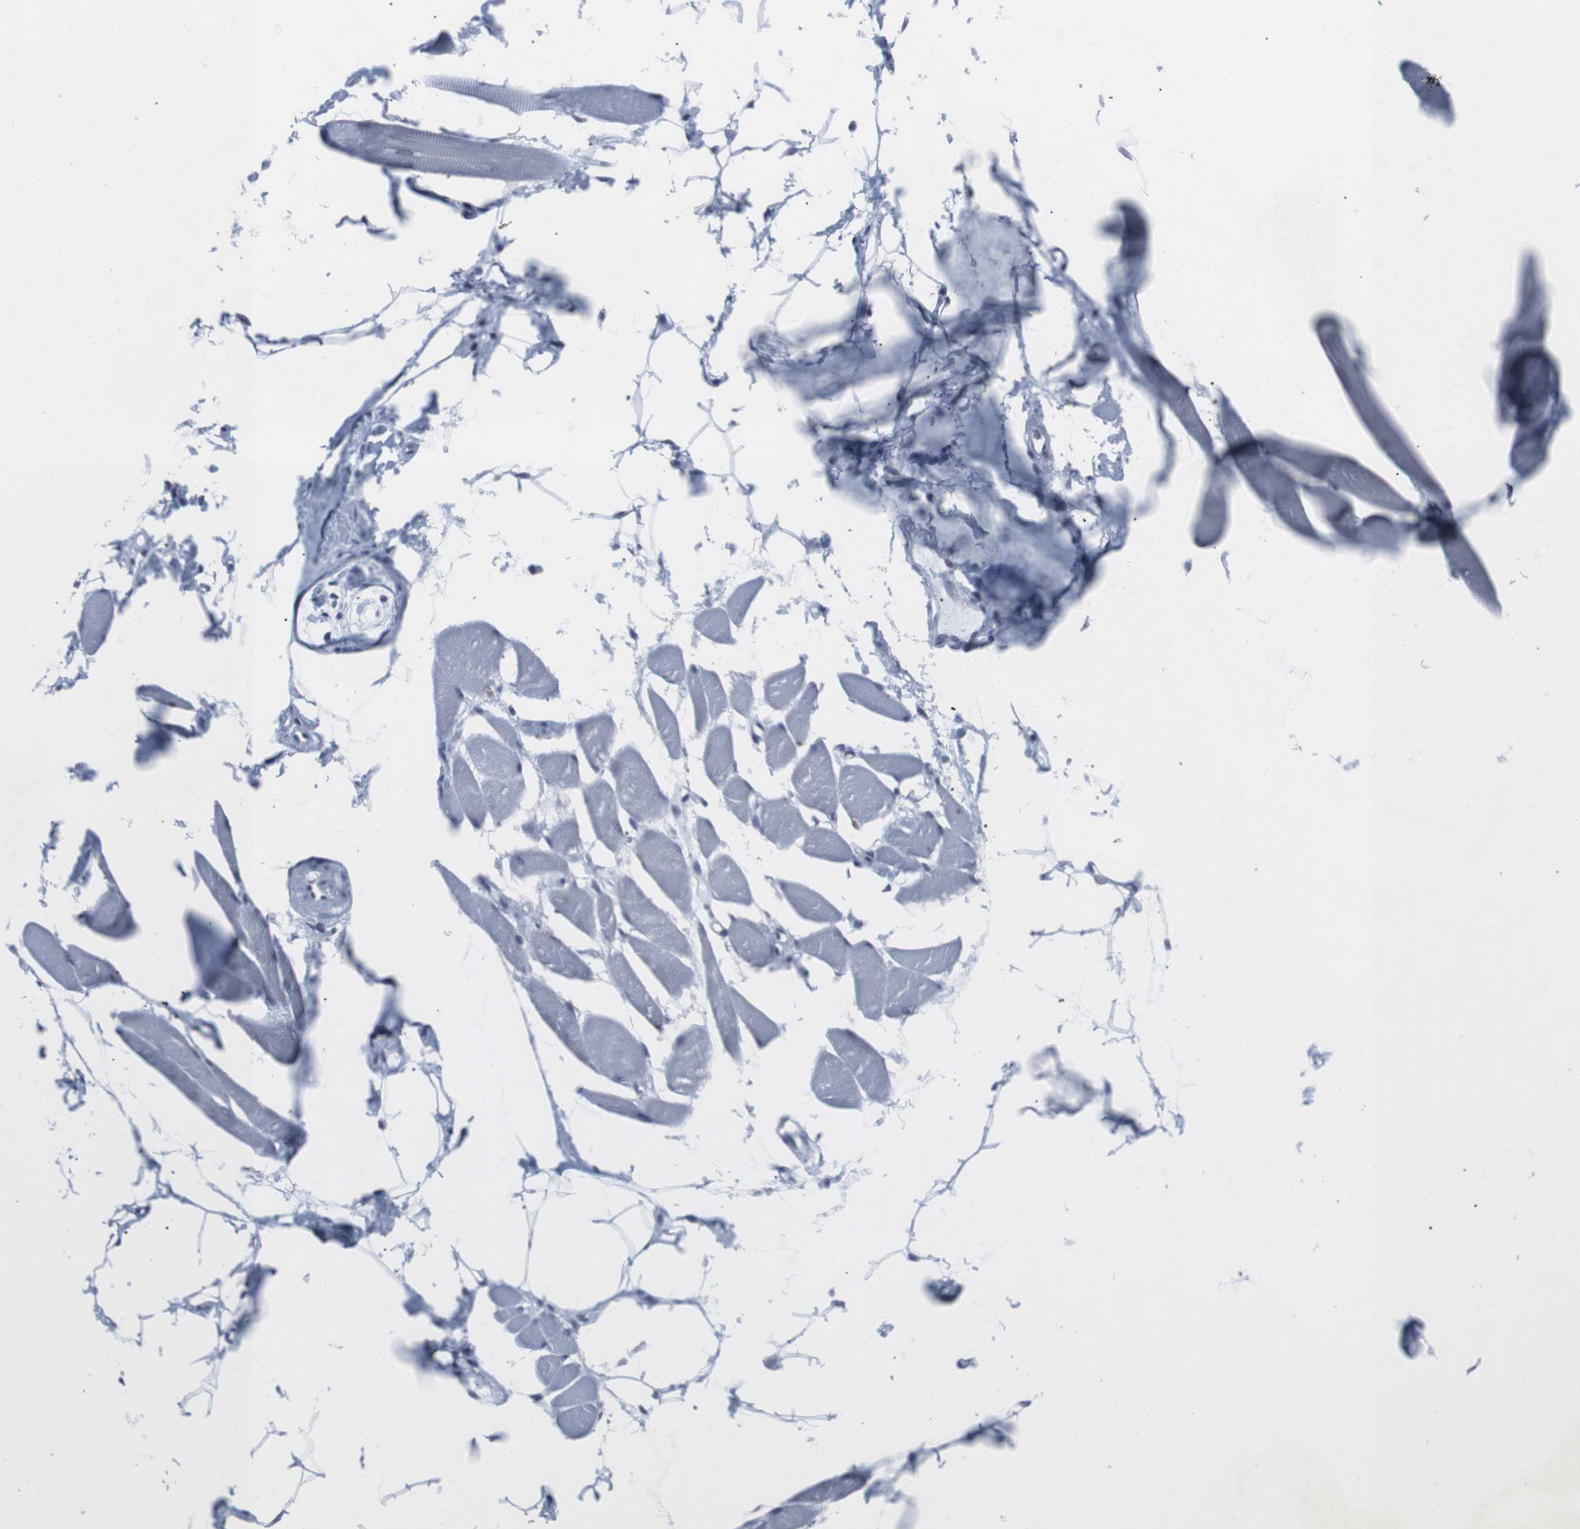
{"staining": {"intensity": "negative", "quantity": "none", "location": "none"}, "tissue": "skeletal muscle", "cell_type": "Myocytes", "image_type": "normal", "snomed": [{"axis": "morphology", "description": "Normal tissue, NOS"}, {"axis": "topography", "description": "Skeletal muscle"}, {"axis": "topography", "description": "Oral tissue"}, {"axis": "topography", "description": "Peripheral nerve tissue"}], "caption": "An immunohistochemistry histopathology image of unremarkable skeletal muscle is shown. There is no staining in myocytes of skeletal muscle.", "gene": "GEMIN2", "patient": {"sex": "female", "age": 84}}